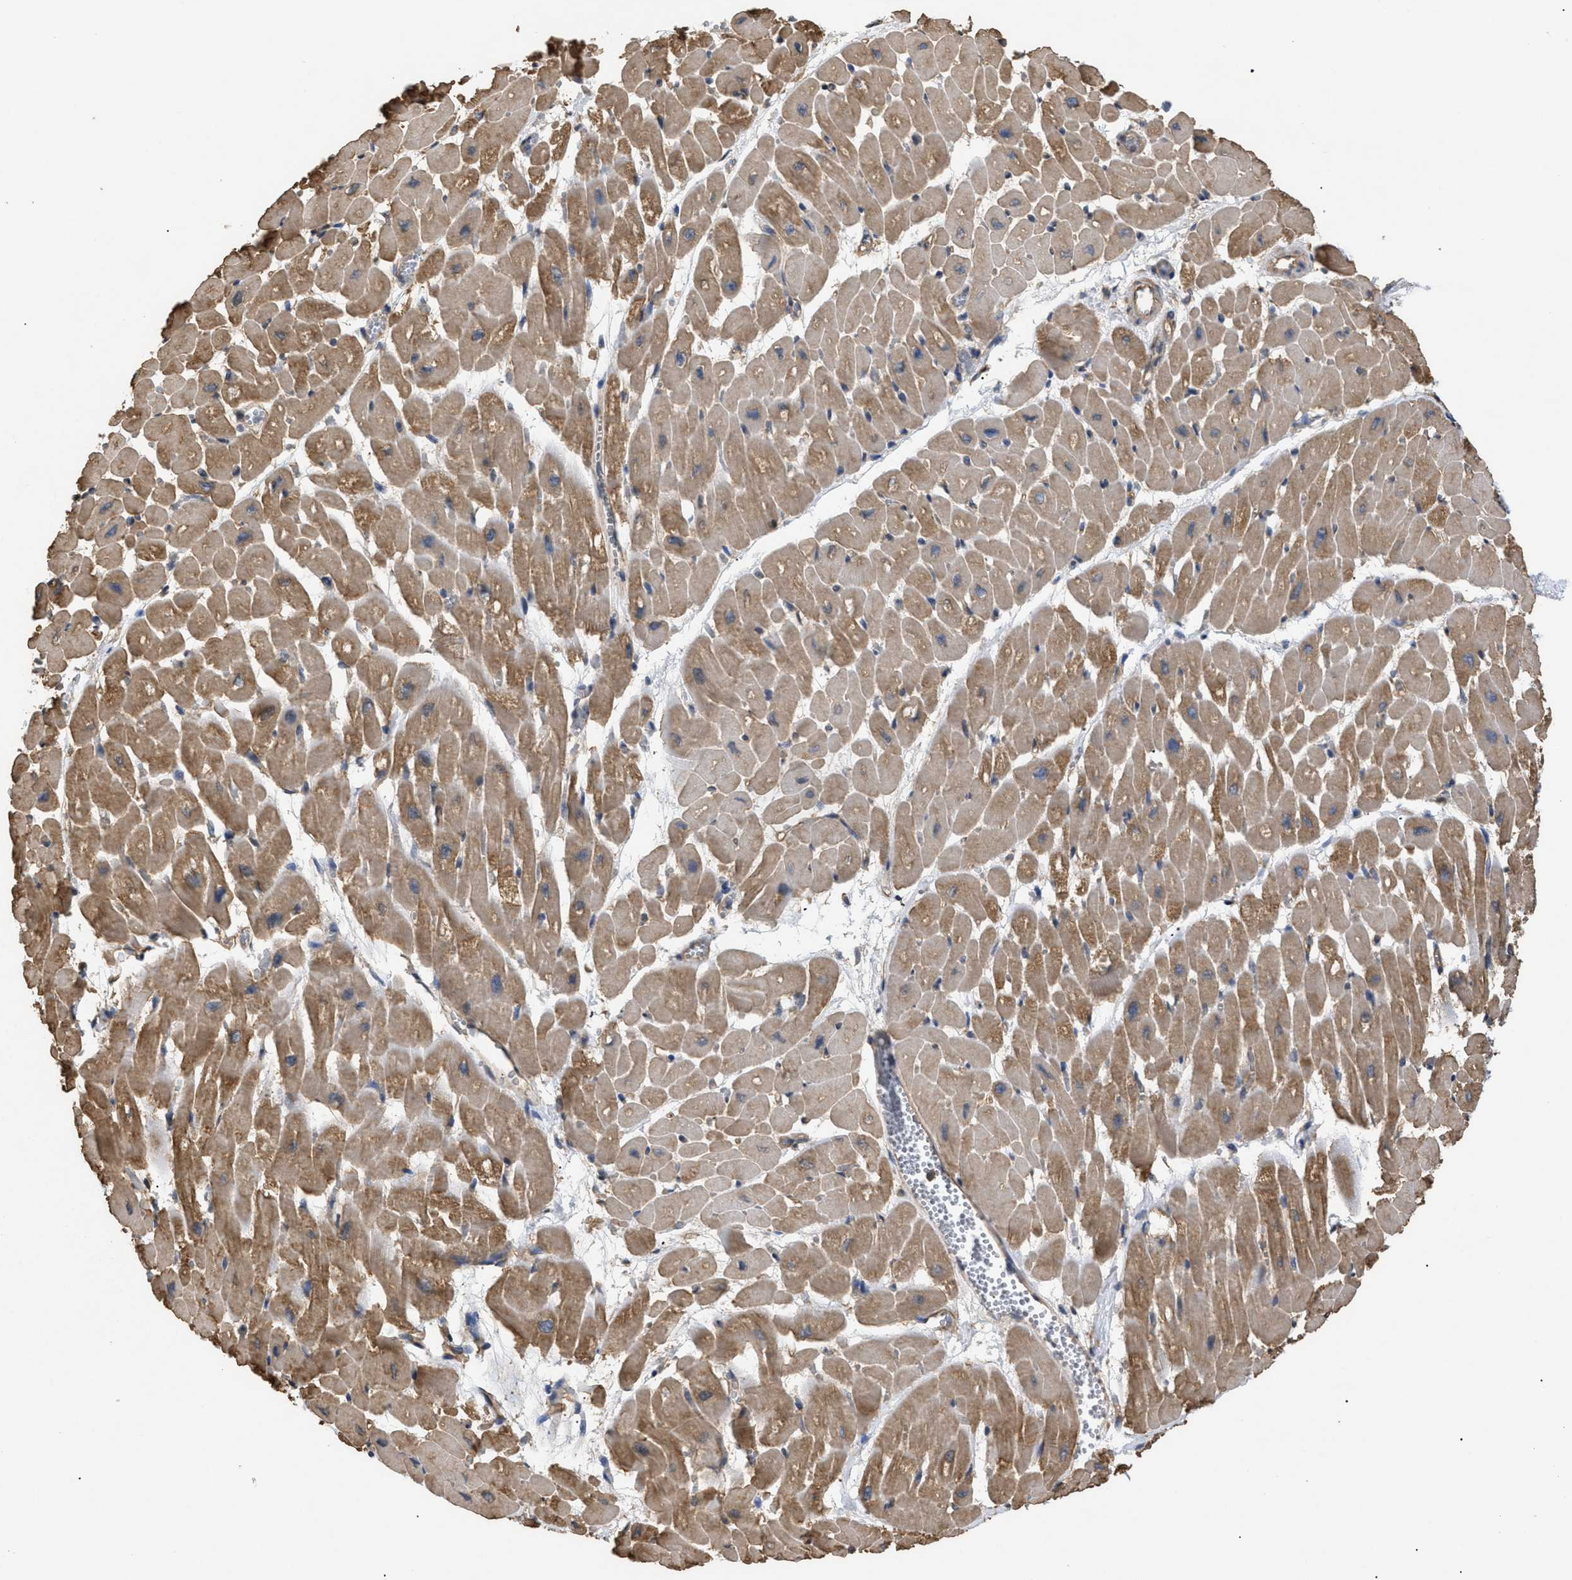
{"staining": {"intensity": "moderate", "quantity": ">75%", "location": "cytoplasmic/membranous"}, "tissue": "heart muscle", "cell_type": "Cardiomyocytes", "image_type": "normal", "snomed": [{"axis": "morphology", "description": "Normal tissue, NOS"}, {"axis": "topography", "description": "Heart"}], "caption": "Moderate cytoplasmic/membranous positivity is appreciated in approximately >75% of cardiomyocytes in unremarkable heart muscle. The staining was performed using DAB (3,3'-diaminobenzidine) to visualize the protein expression in brown, while the nuclei were stained in blue with hematoxylin (Magnification: 20x).", "gene": "CALM1", "patient": {"sex": "male", "age": 45}}